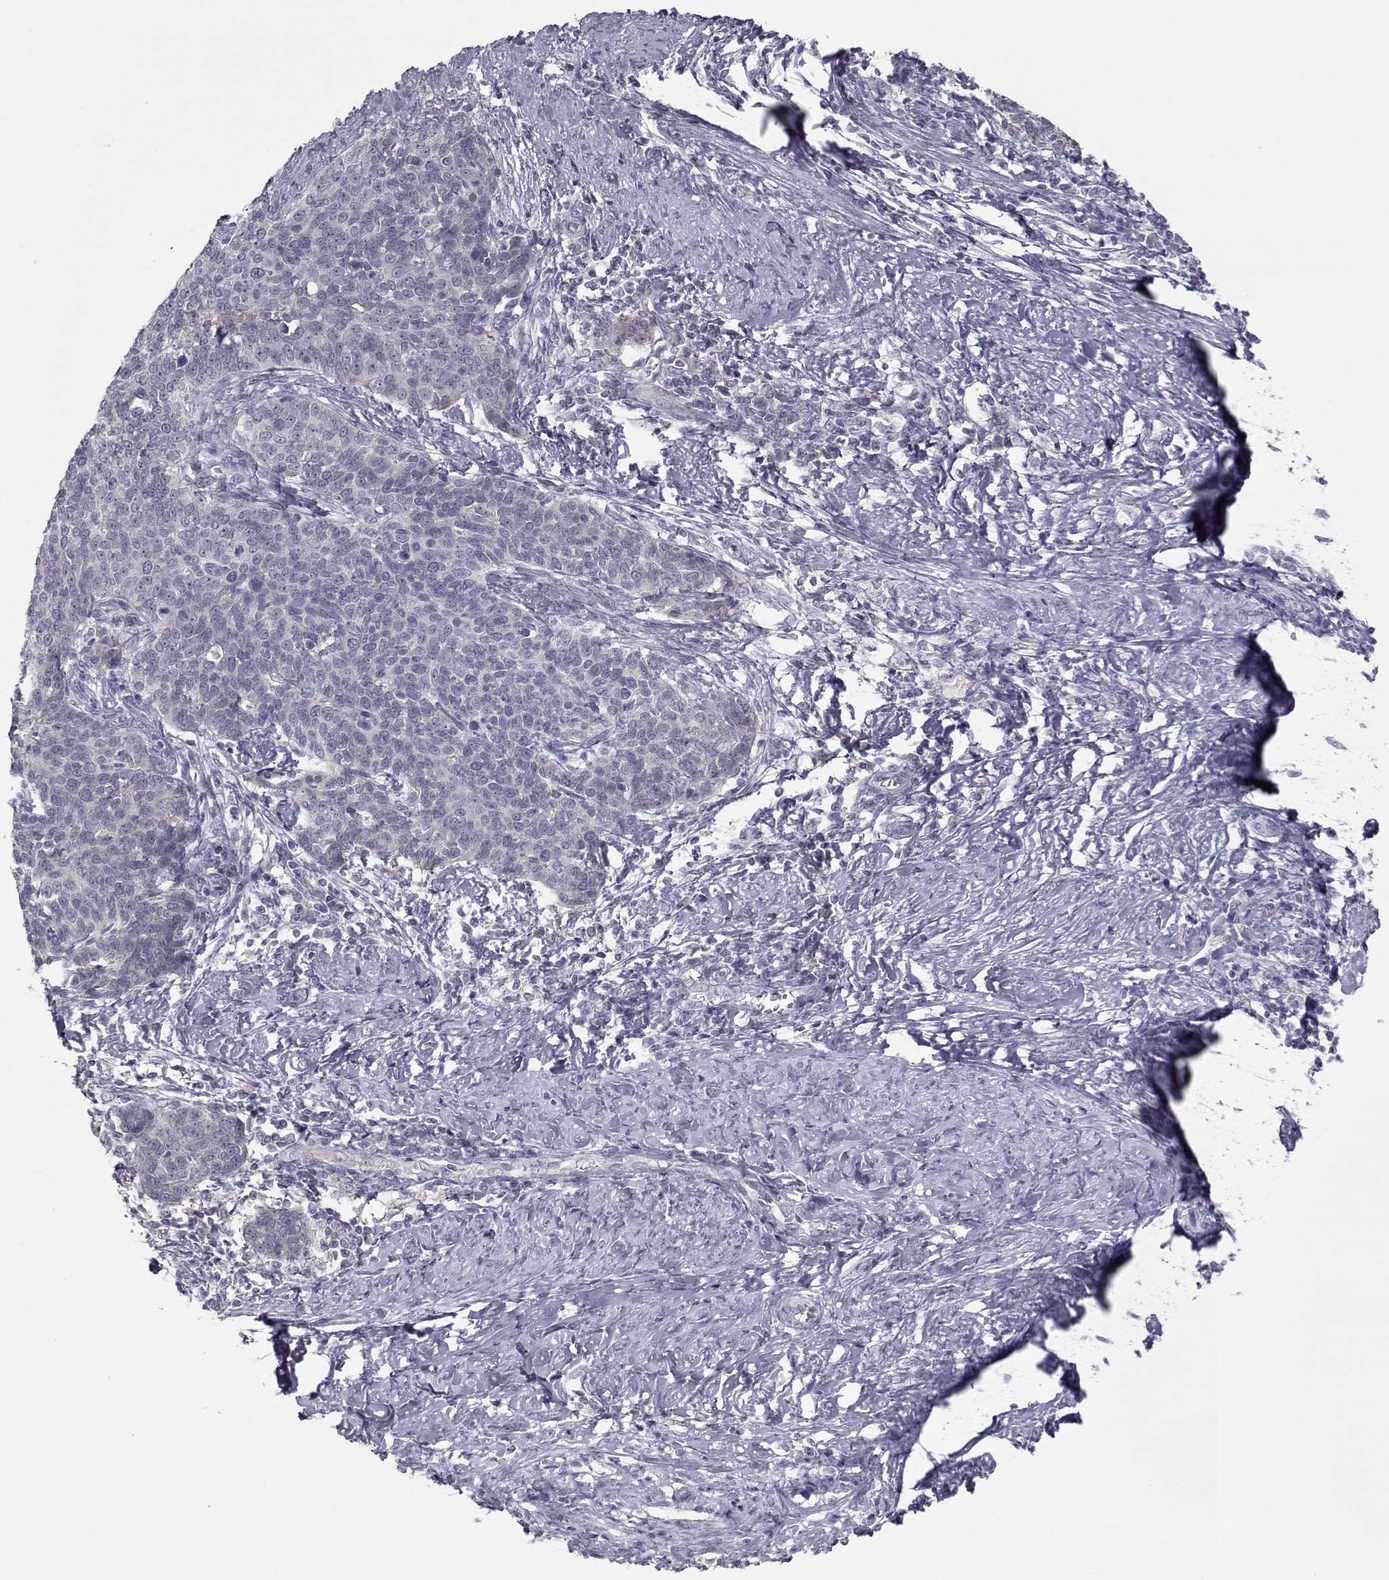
{"staining": {"intensity": "negative", "quantity": "none", "location": "none"}, "tissue": "cervical cancer", "cell_type": "Tumor cells", "image_type": "cancer", "snomed": [{"axis": "morphology", "description": "Squamous cell carcinoma, NOS"}, {"axis": "topography", "description": "Cervix"}], "caption": "Cervical squamous cell carcinoma was stained to show a protein in brown. There is no significant staining in tumor cells. (Brightfield microscopy of DAB (3,3'-diaminobenzidine) immunohistochemistry at high magnification).", "gene": "NPVF", "patient": {"sex": "female", "age": 39}}